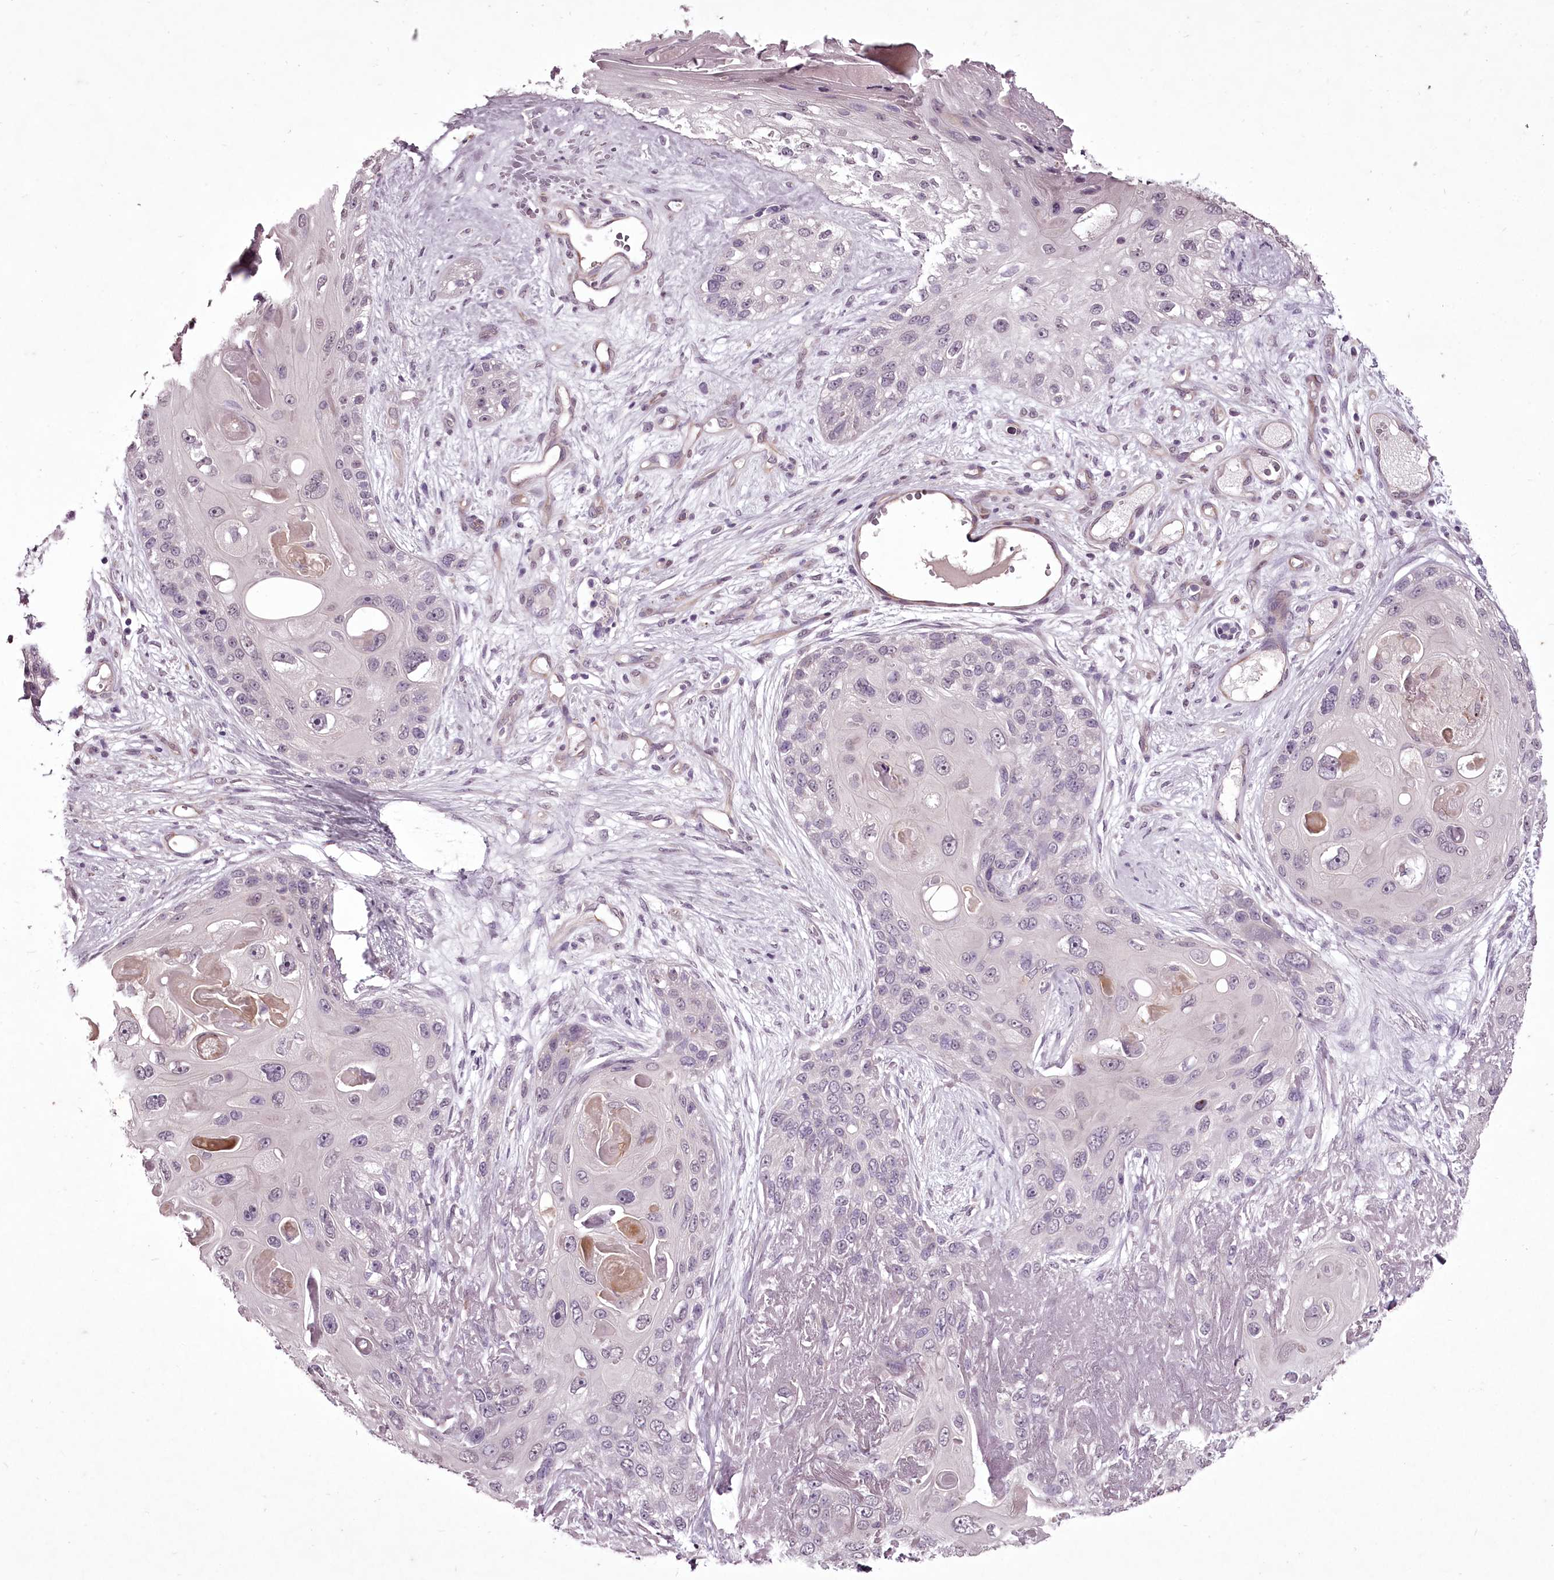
{"staining": {"intensity": "negative", "quantity": "none", "location": "none"}, "tissue": "skin cancer", "cell_type": "Tumor cells", "image_type": "cancer", "snomed": [{"axis": "morphology", "description": "Normal tissue, NOS"}, {"axis": "morphology", "description": "Squamous cell carcinoma, NOS"}, {"axis": "topography", "description": "Skin"}], "caption": "DAB (3,3'-diaminobenzidine) immunohistochemical staining of skin cancer displays no significant staining in tumor cells.", "gene": "C1orf56", "patient": {"sex": "male", "age": 72}}